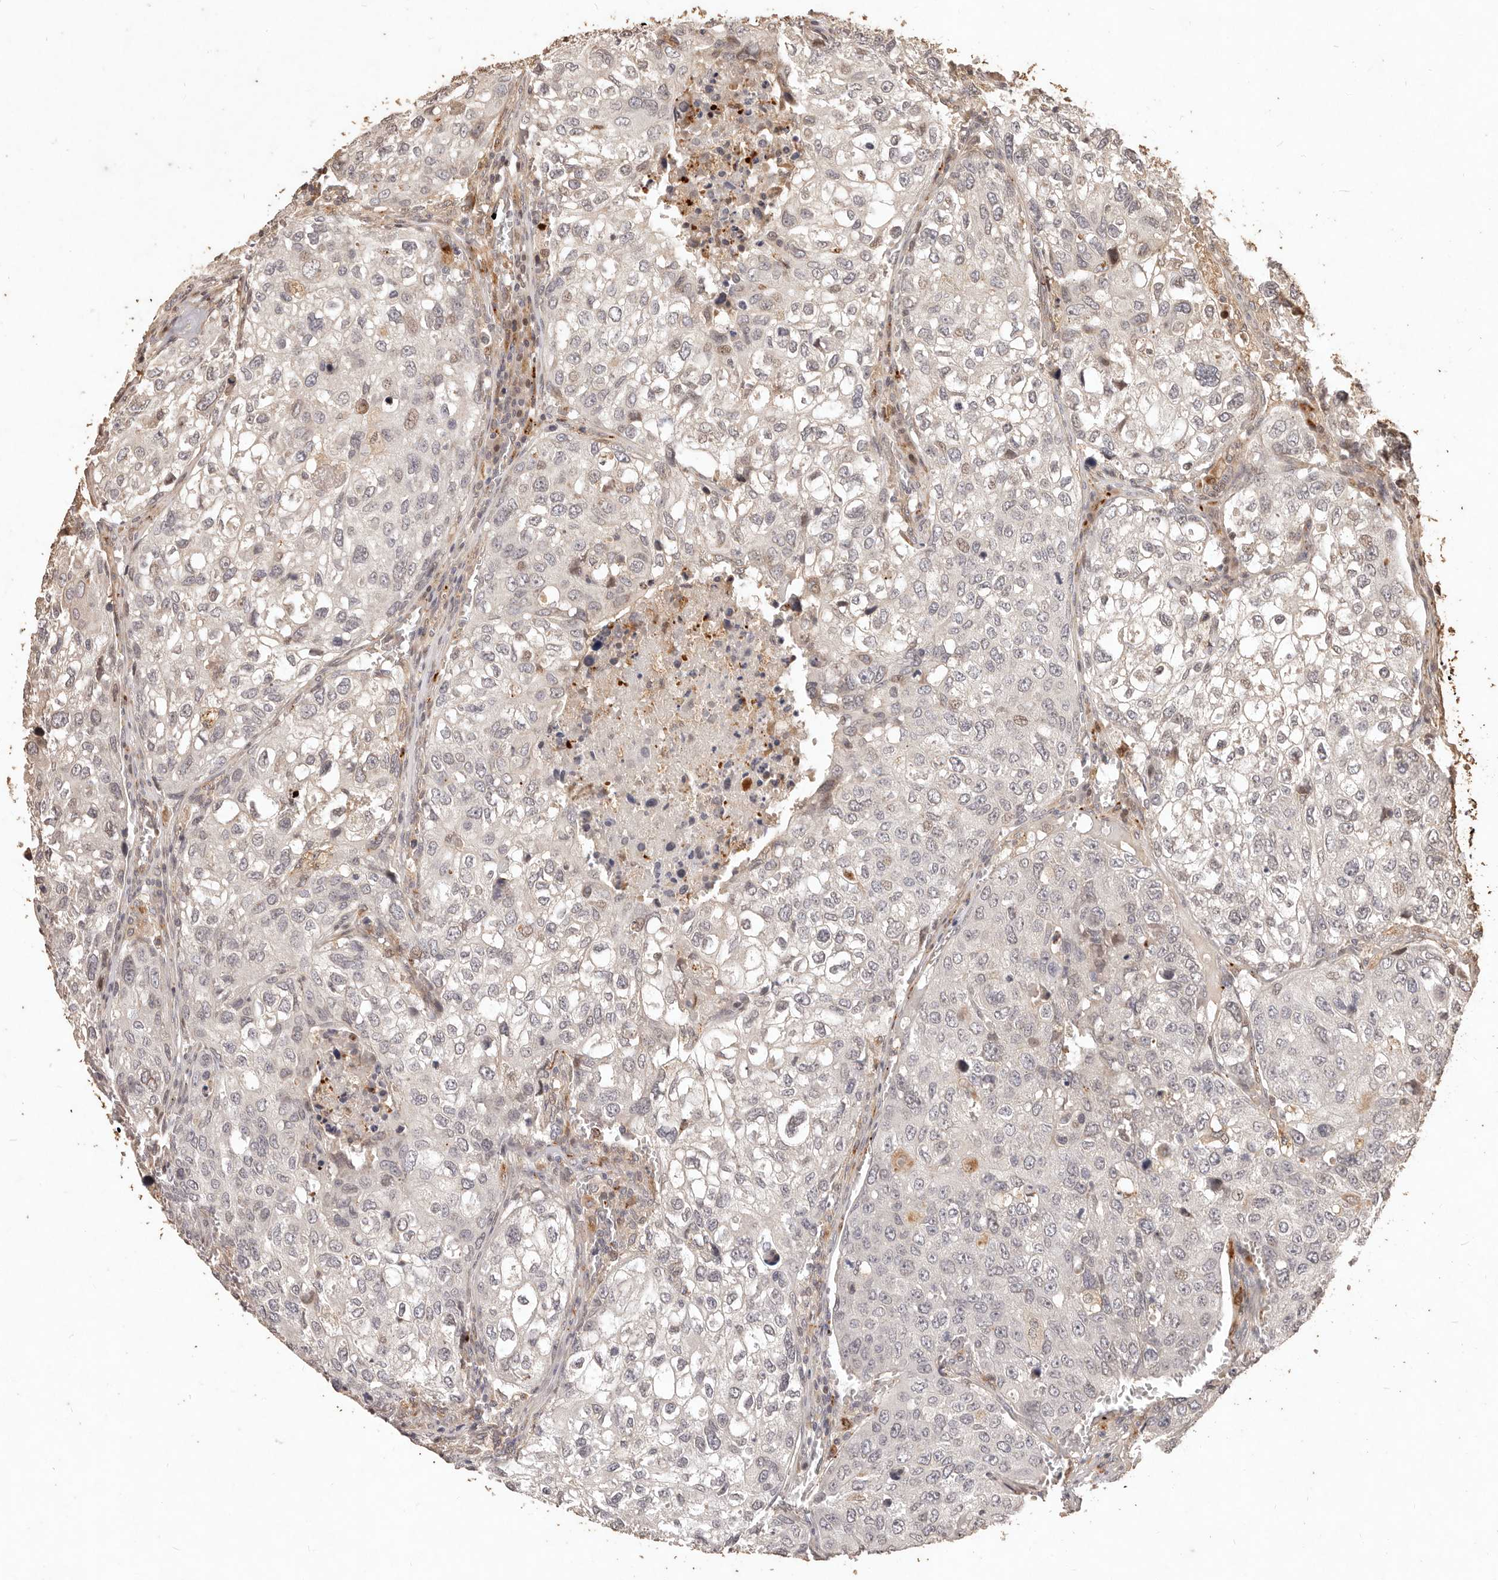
{"staining": {"intensity": "negative", "quantity": "none", "location": "none"}, "tissue": "urothelial cancer", "cell_type": "Tumor cells", "image_type": "cancer", "snomed": [{"axis": "morphology", "description": "Urothelial carcinoma, High grade"}, {"axis": "topography", "description": "Lymph node"}, {"axis": "topography", "description": "Urinary bladder"}], "caption": "High power microscopy image of an immunohistochemistry (IHC) micrograph of urothelial carcinoma (high-grade), revealing no significant expression in tumor cells. (IHC, brightfield microscopy, high magnification).", "gene": "KIF9", "patient": {"sex": "male", "age": 51}}